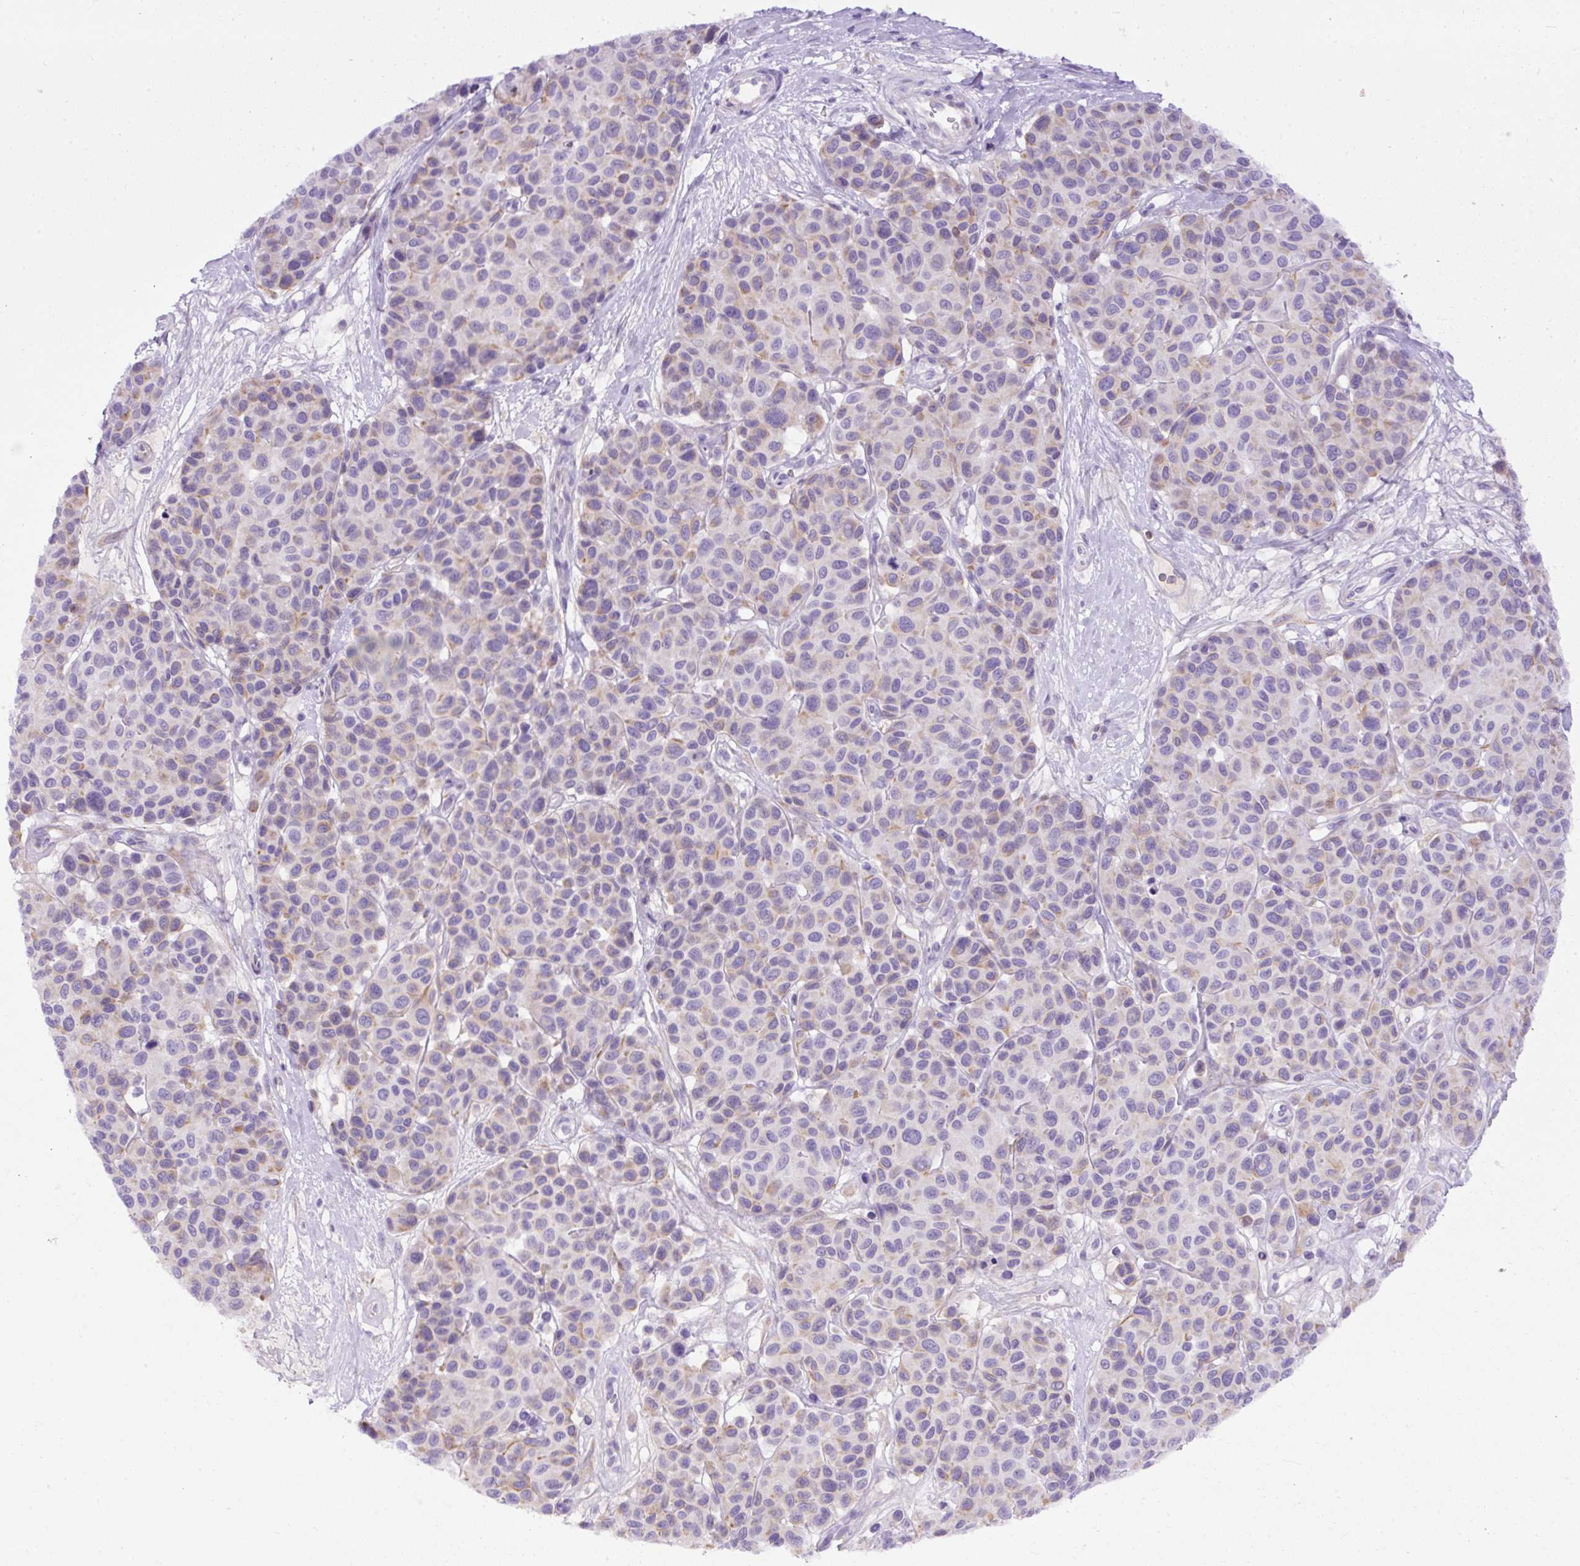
{"staining": {"intensity": "weak", "quantity": "<25%", "location": "cytoplasmic/membranous"}, "tissue": "melanoma", "cell_type": "Tumor cells", "image_type": "cancer", "snomed": [{"axis": "morphology", "description": "Malignant melanoma, NOS"}, {"axis": "topography", "description": "Skin"}], "caption": "Tumor cells are negative for protein expression in human melanoma. (Immunohistochemistry (ihc), brightfield microscopy, high magnification).", "gene": "SPTBN5", "patient": {"sex": "female", "age": 66}}